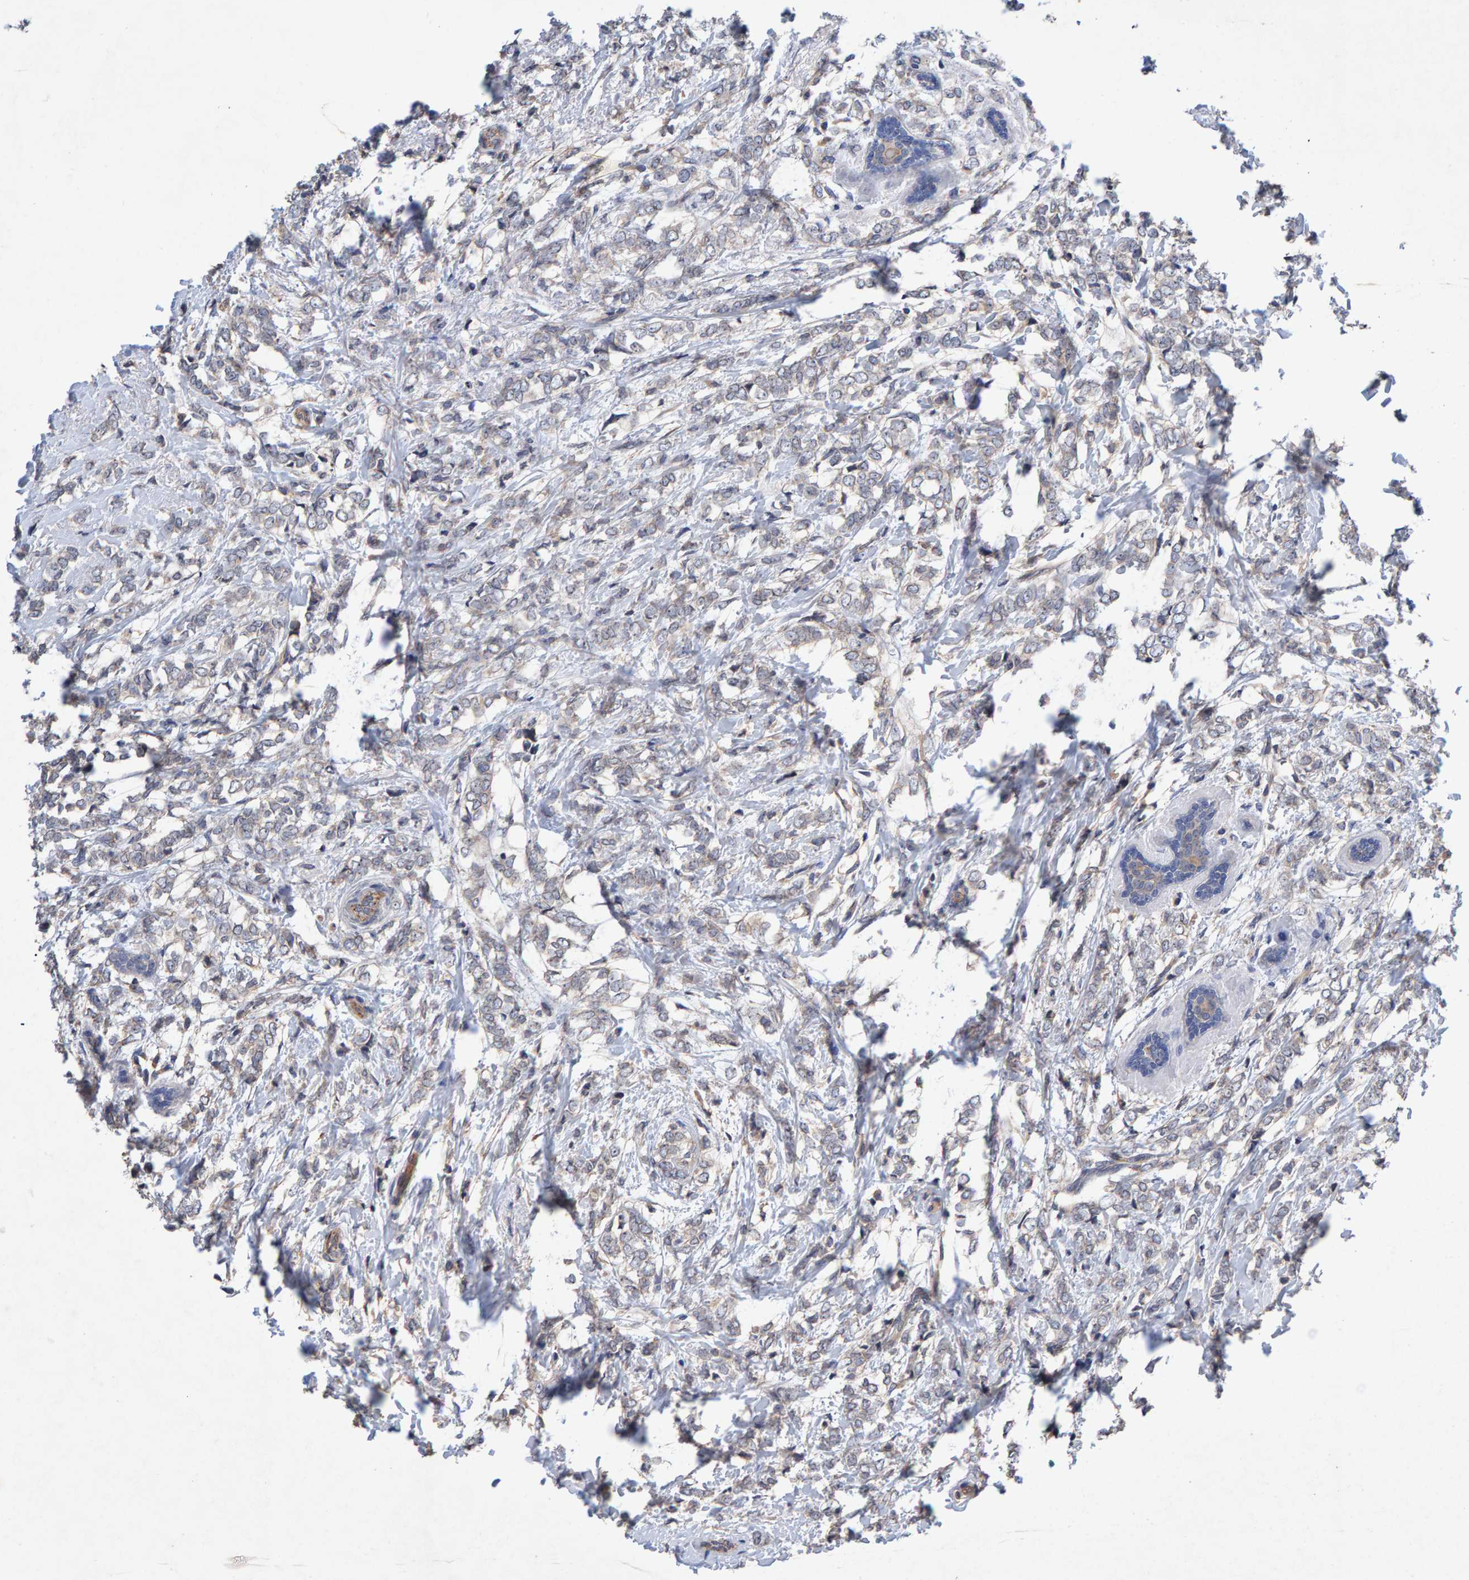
{"staining": {"intensity": "negative", "quantity": "none", "location": "none"}, "tissue": "breast cancer", "cell_type": "Tumor cells", "image_type": "cancer", "snomed": [{"axis": "morphology", "description": "Normal tissue, NOS"}, {"axis": "morphology", "description": "Lobular carcinoma"}, {"axis": "topography", "description": "Breast"}], "caption": "A photomicrograph of human breast lobular carcinoma is negative for staining in tumor cells.", "gene": "EFR3A", "patient": {"sex": "female", "age": 47}}